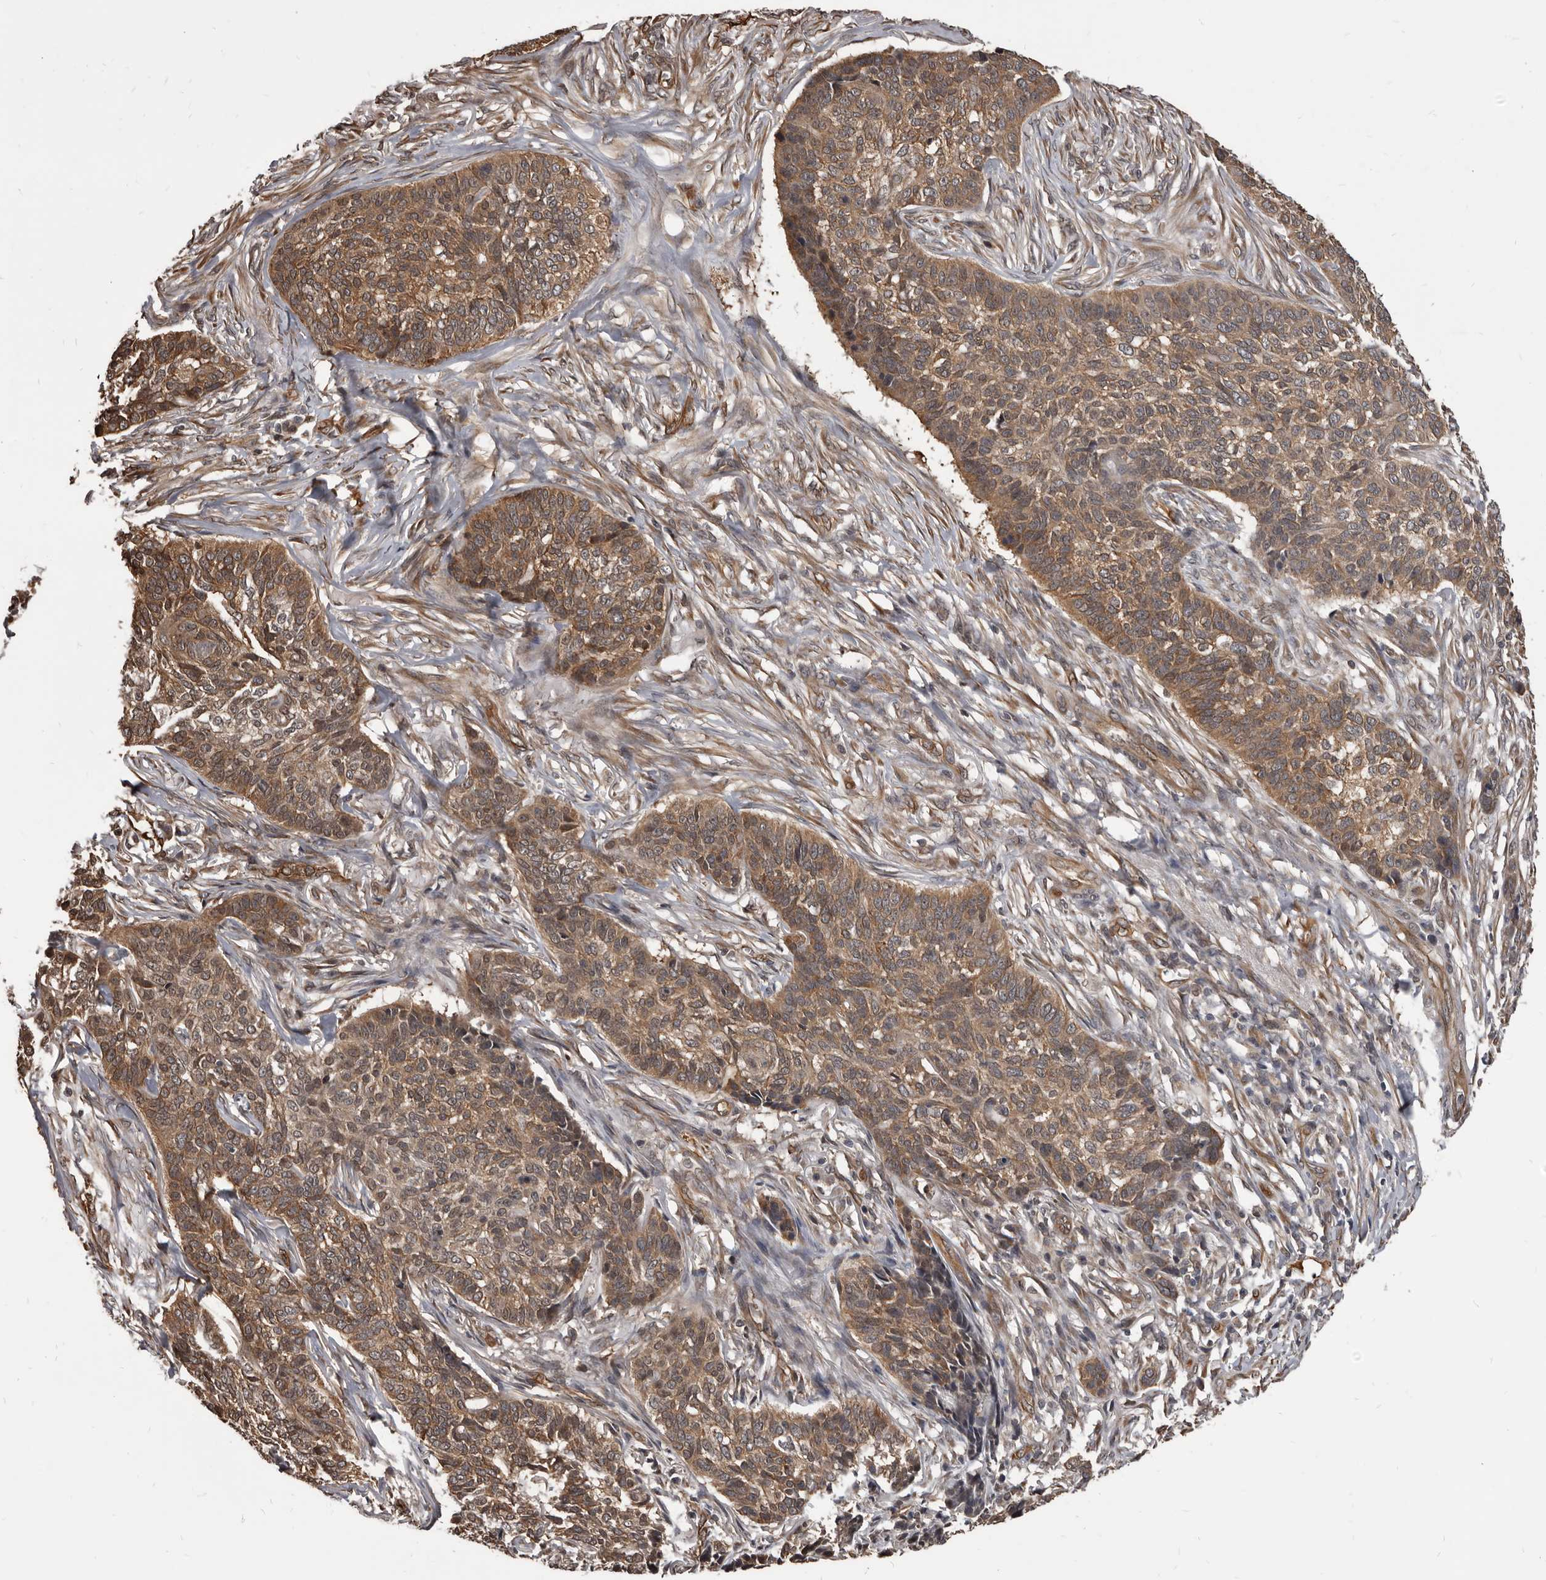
{"staining": {"intensity": "moderate", "quantity": ">75%", "location": "cytoplasmic/membranous"}, "tissue": "skin cancer", "cell_type": "Tumor cells", "image_type": "cancer", "snomed": [{"axis": "morphology", "description": "Basal cell carcinoma"}, {"axis": "topography", "description": "Skin"}], "caption": "Human skin basal cell carcinoma stained with a protein marker reveals moderate staining in tumor cells.", "gene": "ADAMTS20", "patient": {"sex": "male", "age": 85}}